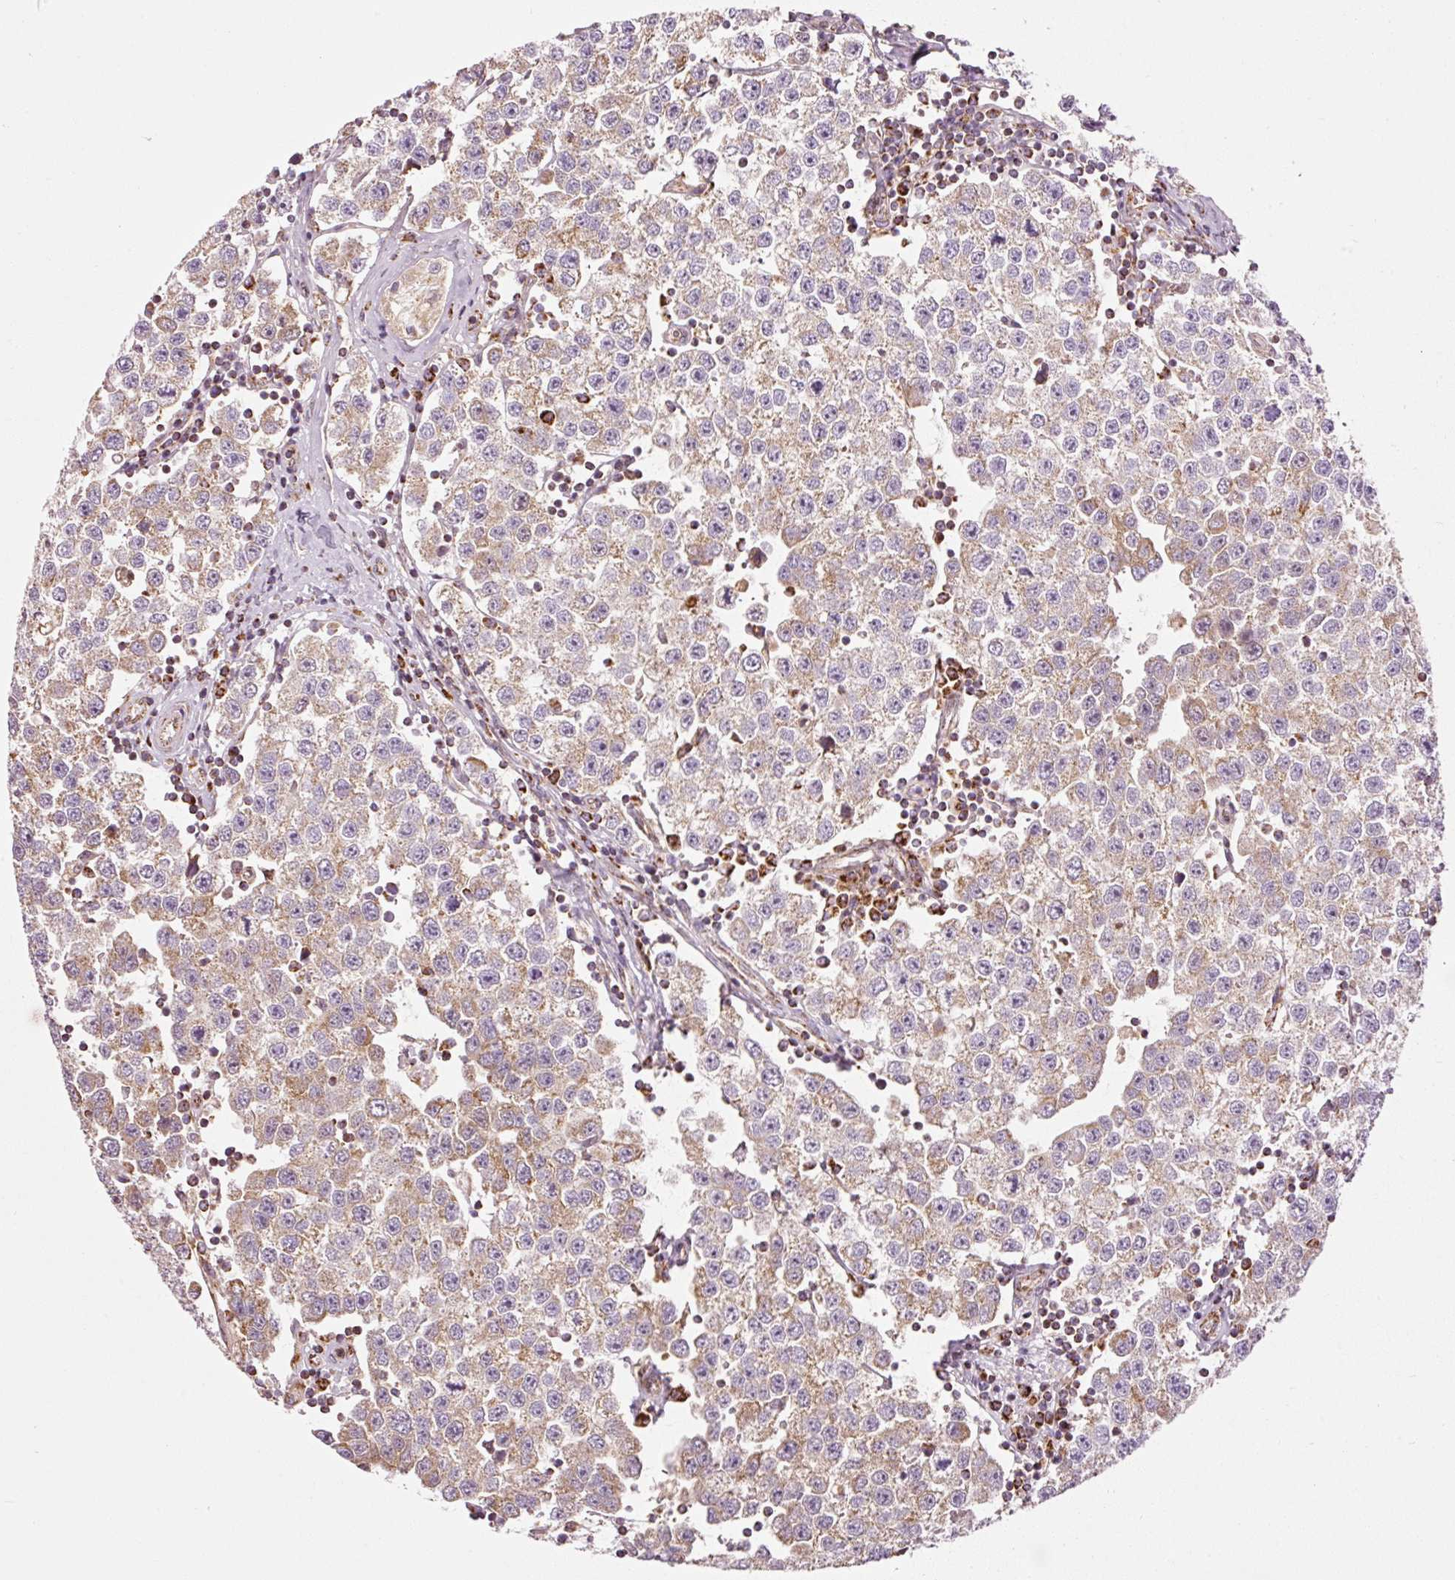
{"staining": {"intensity": "weak", "quantity": ">75%", "location": "cytoplasmic/membranous"}, "tissue": "testis cancer", "cell_type": "Tumor cells", "image_type": "cancer", "snomed": [{"axis": "morphology", "description": "Seminoma, NOS"}, {"axis": "topography", "description": "Testis"}], "caption": "Protein expression analysis of testis cancer (seminoma) shows weak cytoplasmic/membranous staining in approximately >75% of tumor cells.", "gene": "NDUFB4", "patient": {"sex": "male", "age": 34}}